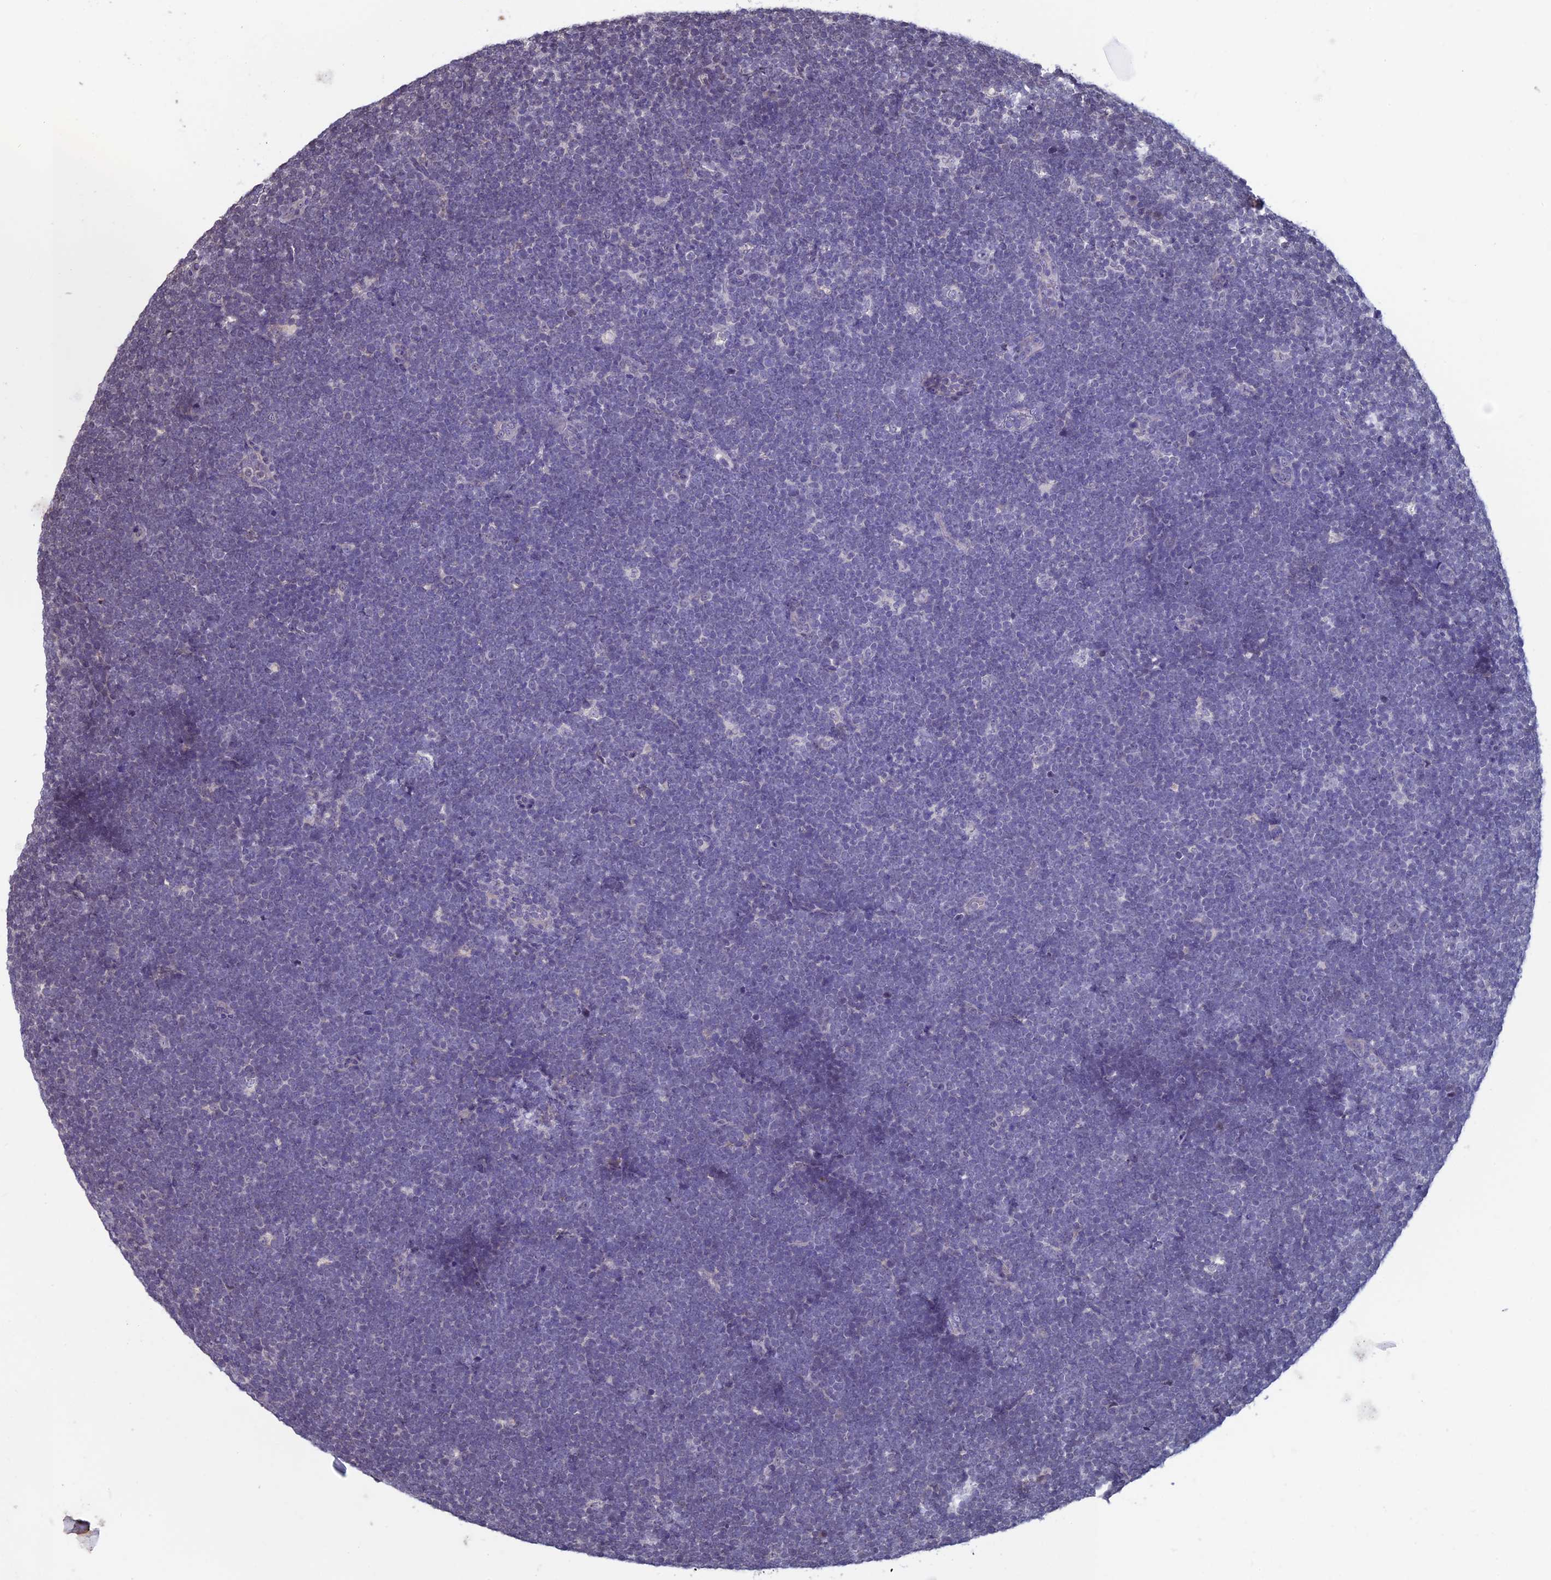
{"staining": {"intensity": "negative", "quantity": "none", "location": "none"}, "tissue": "lymphoma", "cell_type": "Tumor cells", "image_type": "cancer", "snomed": [{"axis": "morphology", "description": "Malignant lymphoma, non-Hodgkin's type, High grade"}, {"axis": "topography", "description": "Lymph node"}], "caption": "Protein analysis of lymphoma displays no significant expression in tumor cells.", "gene": "SPIRE1", "patient": {"sex": "male", "age": 13}}